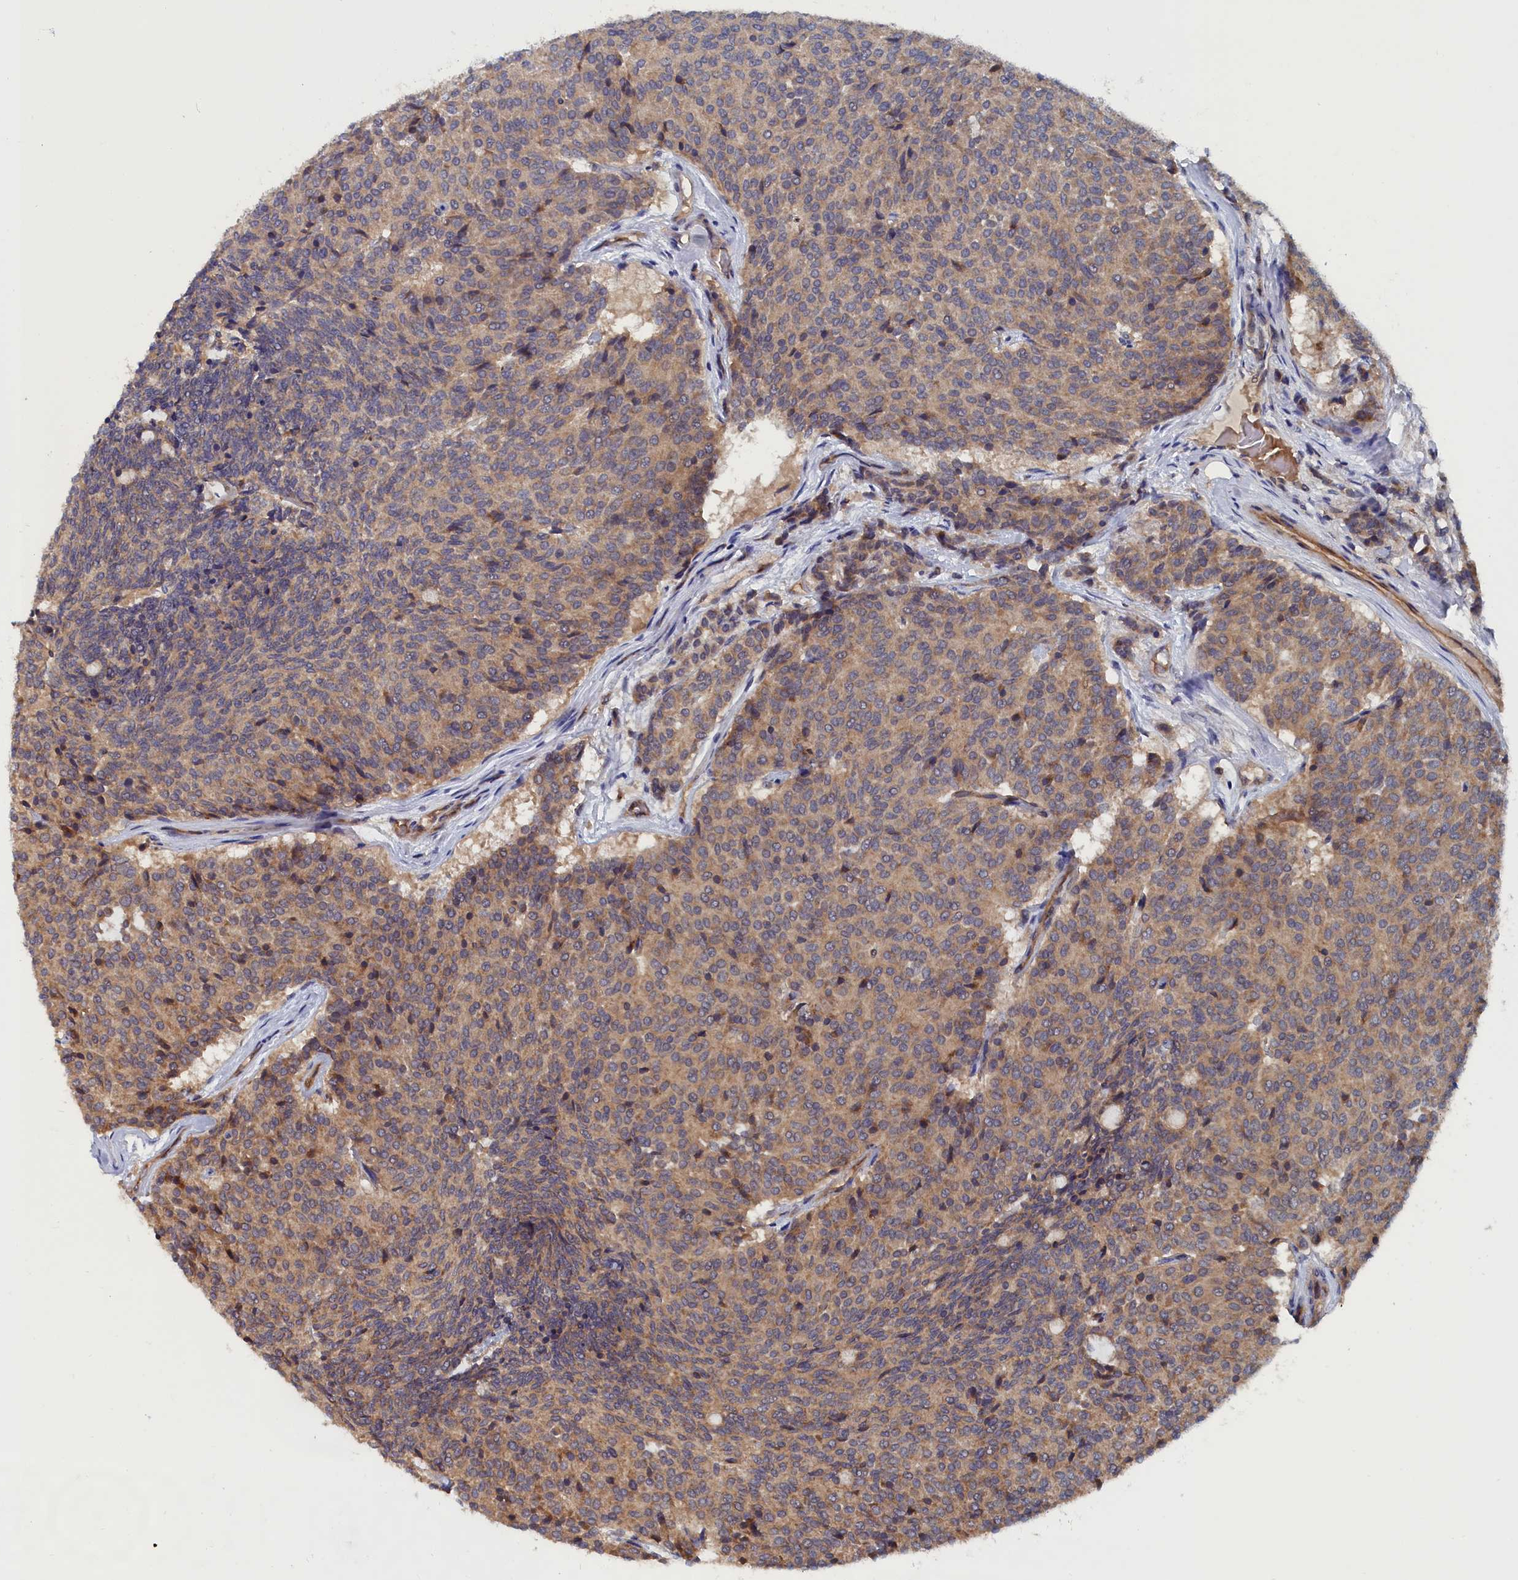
{"staining": {"intensity": "moderate", "quantity": "25%-75%", "location": "cytoplasmic/membranous"}, "tissue": "carcinoid", "cell_type": "Tumor cells", "image_type": "cancer", "snomed": [{"axis": "morphology", "description": "Carcinoid, malignant, NOS"}, {"axis": "topography", "description": "Pancreas"}], "caption": "Immunohistochemical staining of carcinoid shows medium levels of moderate cytoplasmic/membranous staining in approximately 25%-75% of tumor cells.", "gene": "TRAPPC2L", "patient": {"sex": "female", "age": 54}}